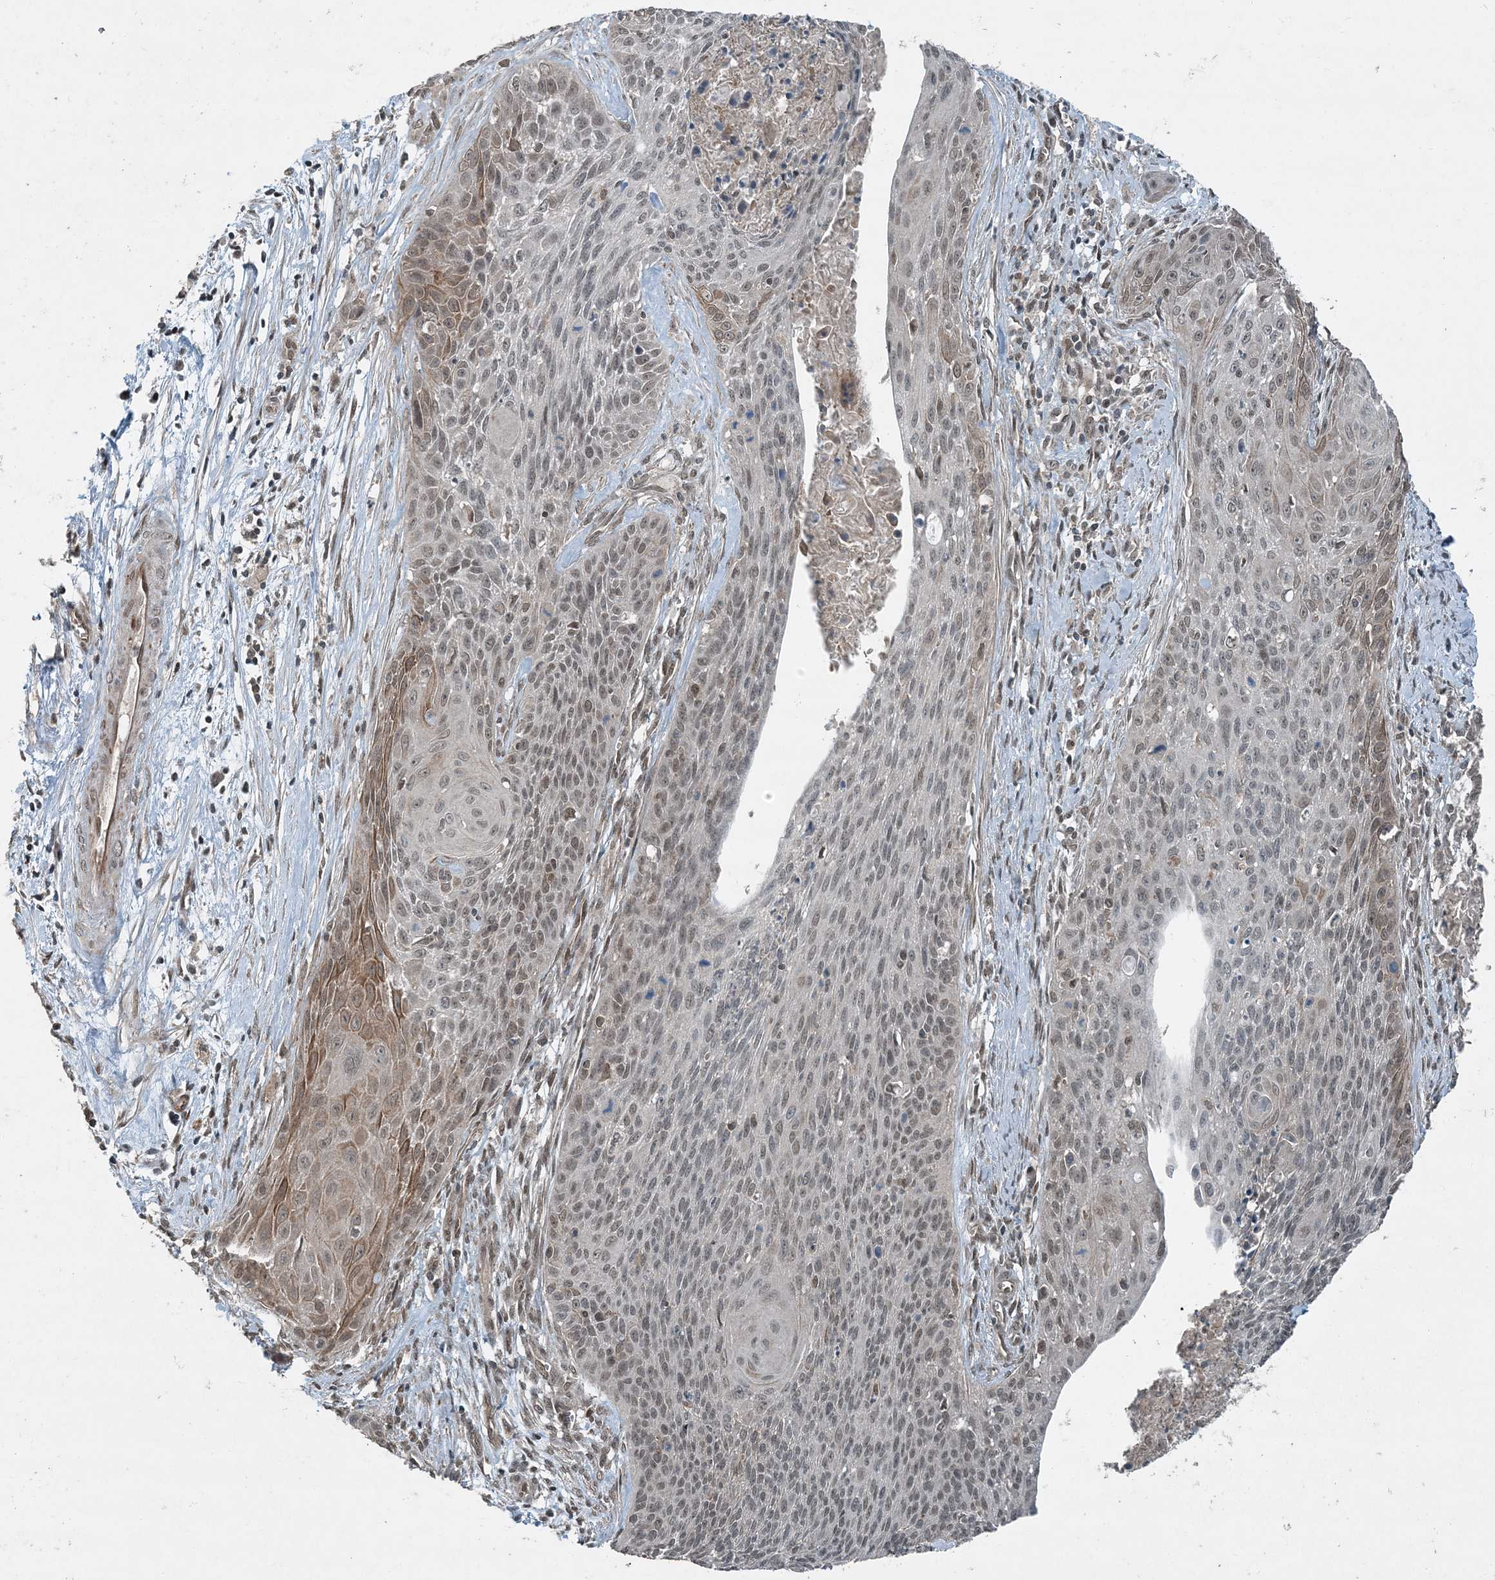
{"staining": {"intensity": "moderate", "quantity": "25%-75%", "location": "cytoplasmic/membranous,nuclear"}, "tissue": "cervical cancer", "cell_type": "Tumor cells", "image_type": "cancer", "snomed": [{"axis": "morphology", "description": "Squamous cell carcinoma, NOS"}, {"axis": "topography", "description": "Cervix"}], "caption": "Protein expression analysis of human cervical squamous cell carcinoma reveals moderate cytoplasmic/membranous and nuclear positivity in about 25%-75% of tumor cells. (Stains: DAB (3,3'-diaminobenzidine) in brown, nuclei in blue, Microscopy: brightfield microscopy at high magnification).", "gene": "COPS7B", "patient": {"sex": "female", "age": 55}}